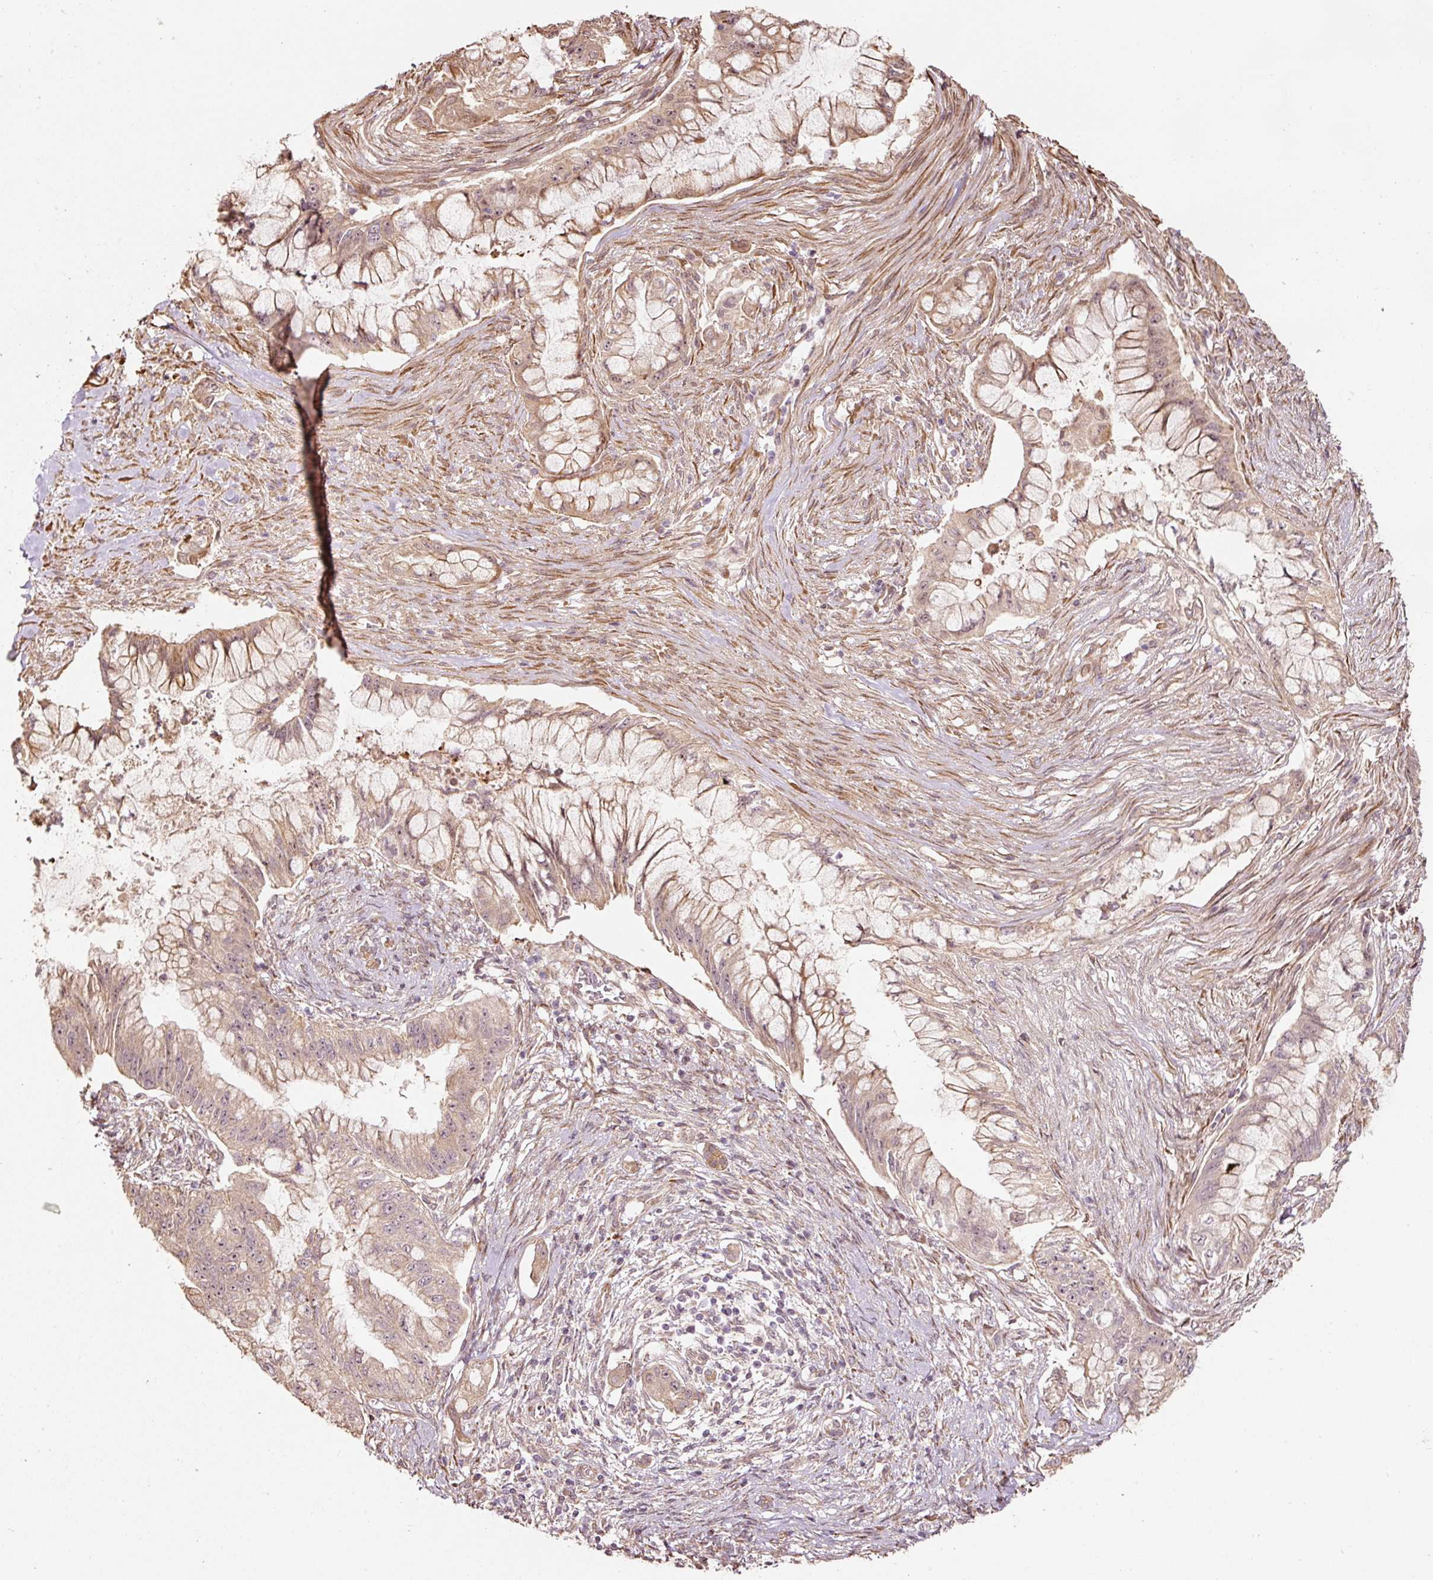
{"staining": {"intensity": "moderate", "quantity": ">75%", "location": "cytoplasmic/membranous"}, "tissue": "pancreatic cancer", "cell_type": "Tumor cells", "image_type": "cancer", "snomed": [{"axis": "morphology", "description": "Adenocarcinoma, NOS"}, {"axis": "topography", "description": "Pancreas"}], "caption": "IHC image of neoplastic tissue: adenocarcinoma (pancreatic) stained using immunohistochemistry reveals medium levels of moderate protein expression localized specifically in the cytoplasmic/membranous of tumor cells, appearing as a cytoplasmic/membranous brown color.", "gene": "ETF1", "patient": {"sex": "male", "age": 48}}